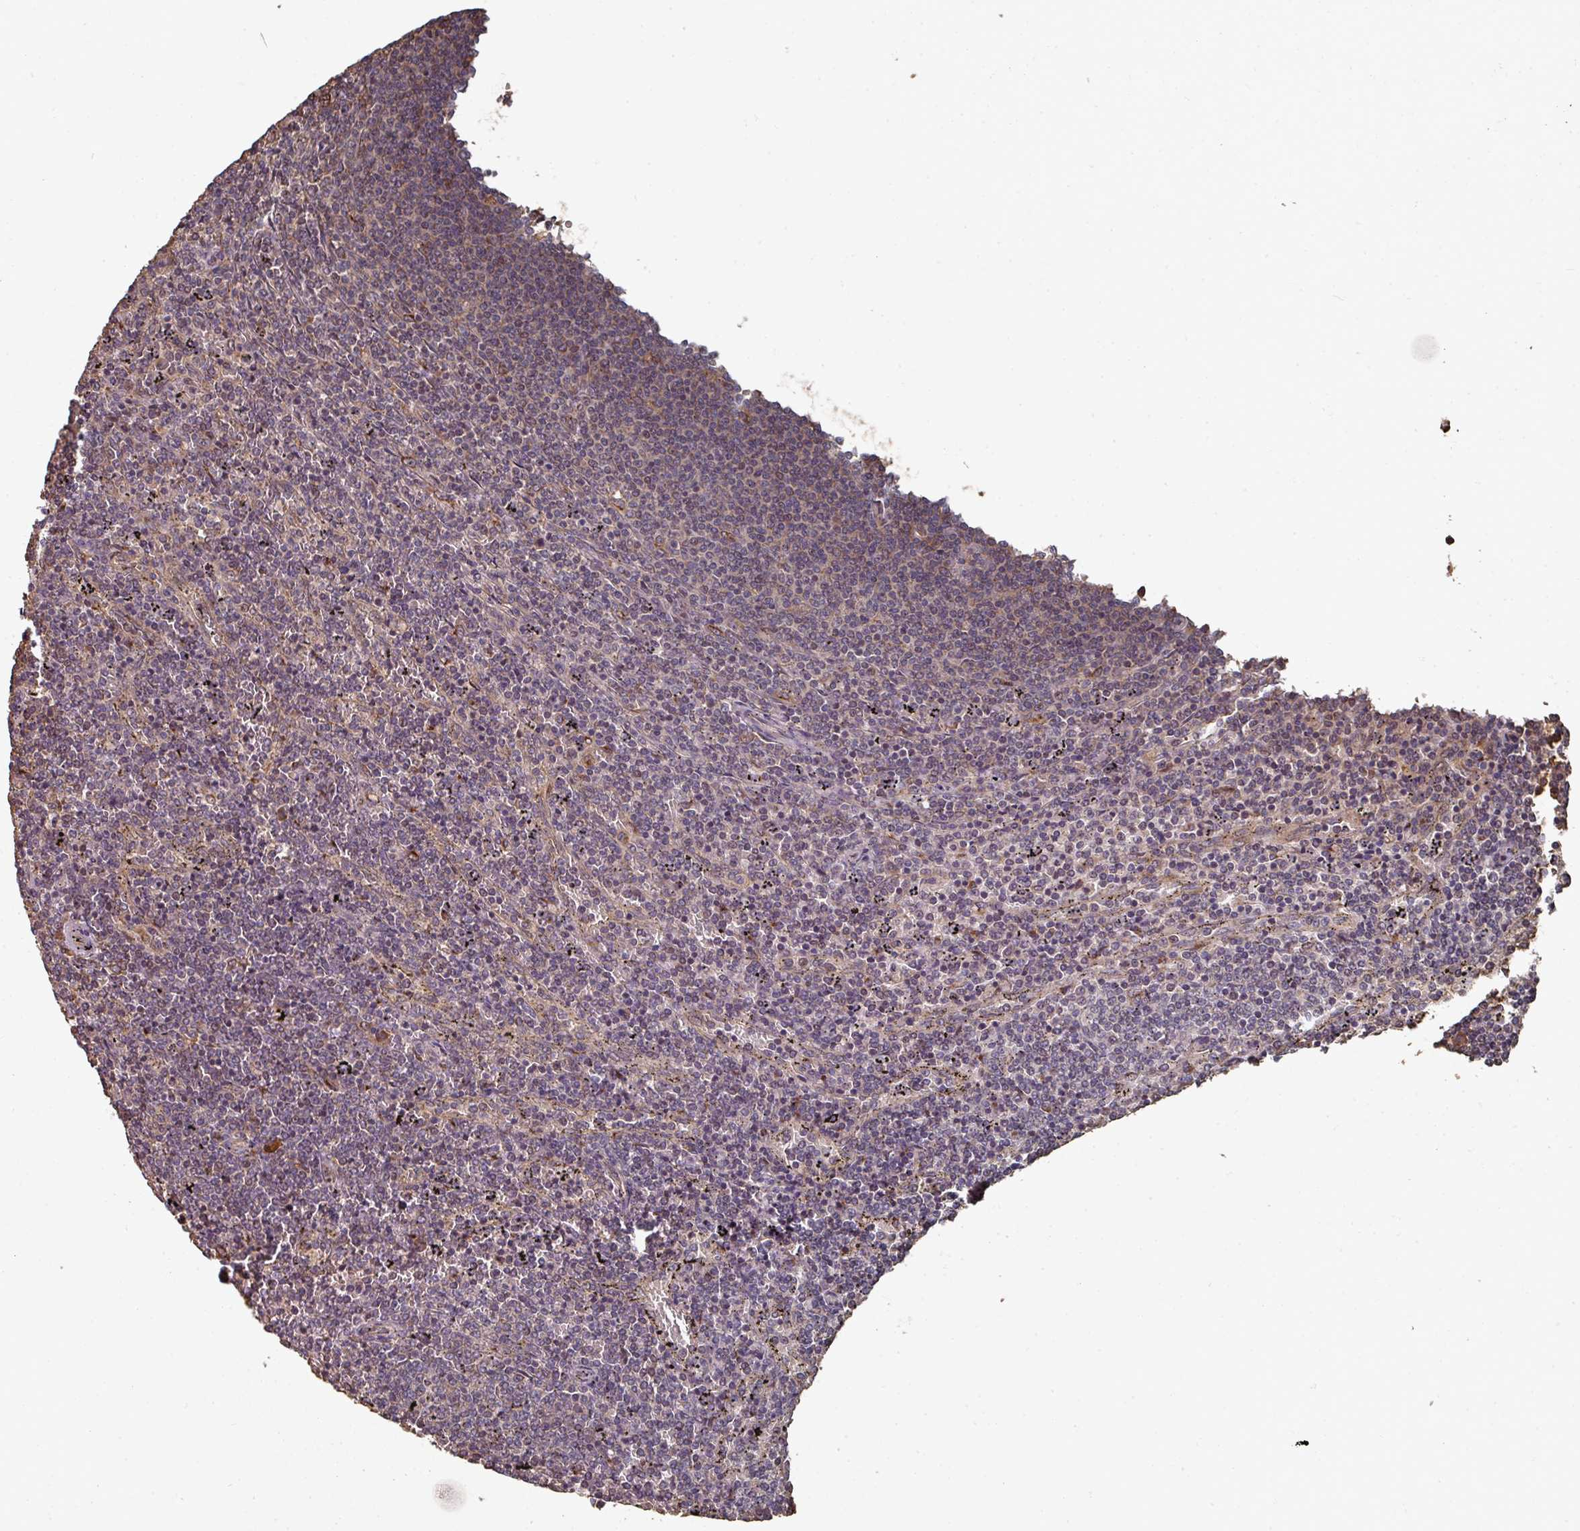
{"staining": {"intensity": "negative", "quantity": "none", "location": "none"}, "tissue": "lymphoma", "cell_type": "Tumor cells", "image_type": "cancer", "snomed": [{"axis": "morphology", "description": "Malignant lymphoma, non-Hodgkin's type, Low grade"}, {"axis": "topography", "description": "Spleen"}], "caption": "Immunohistochemistry (IHC) image of human lymphoma stained for a protein (brown), which exhibits no positivity in tumor cells.", "gene": "EDEM2", "patient": {"sex": "female", "age": 50}}